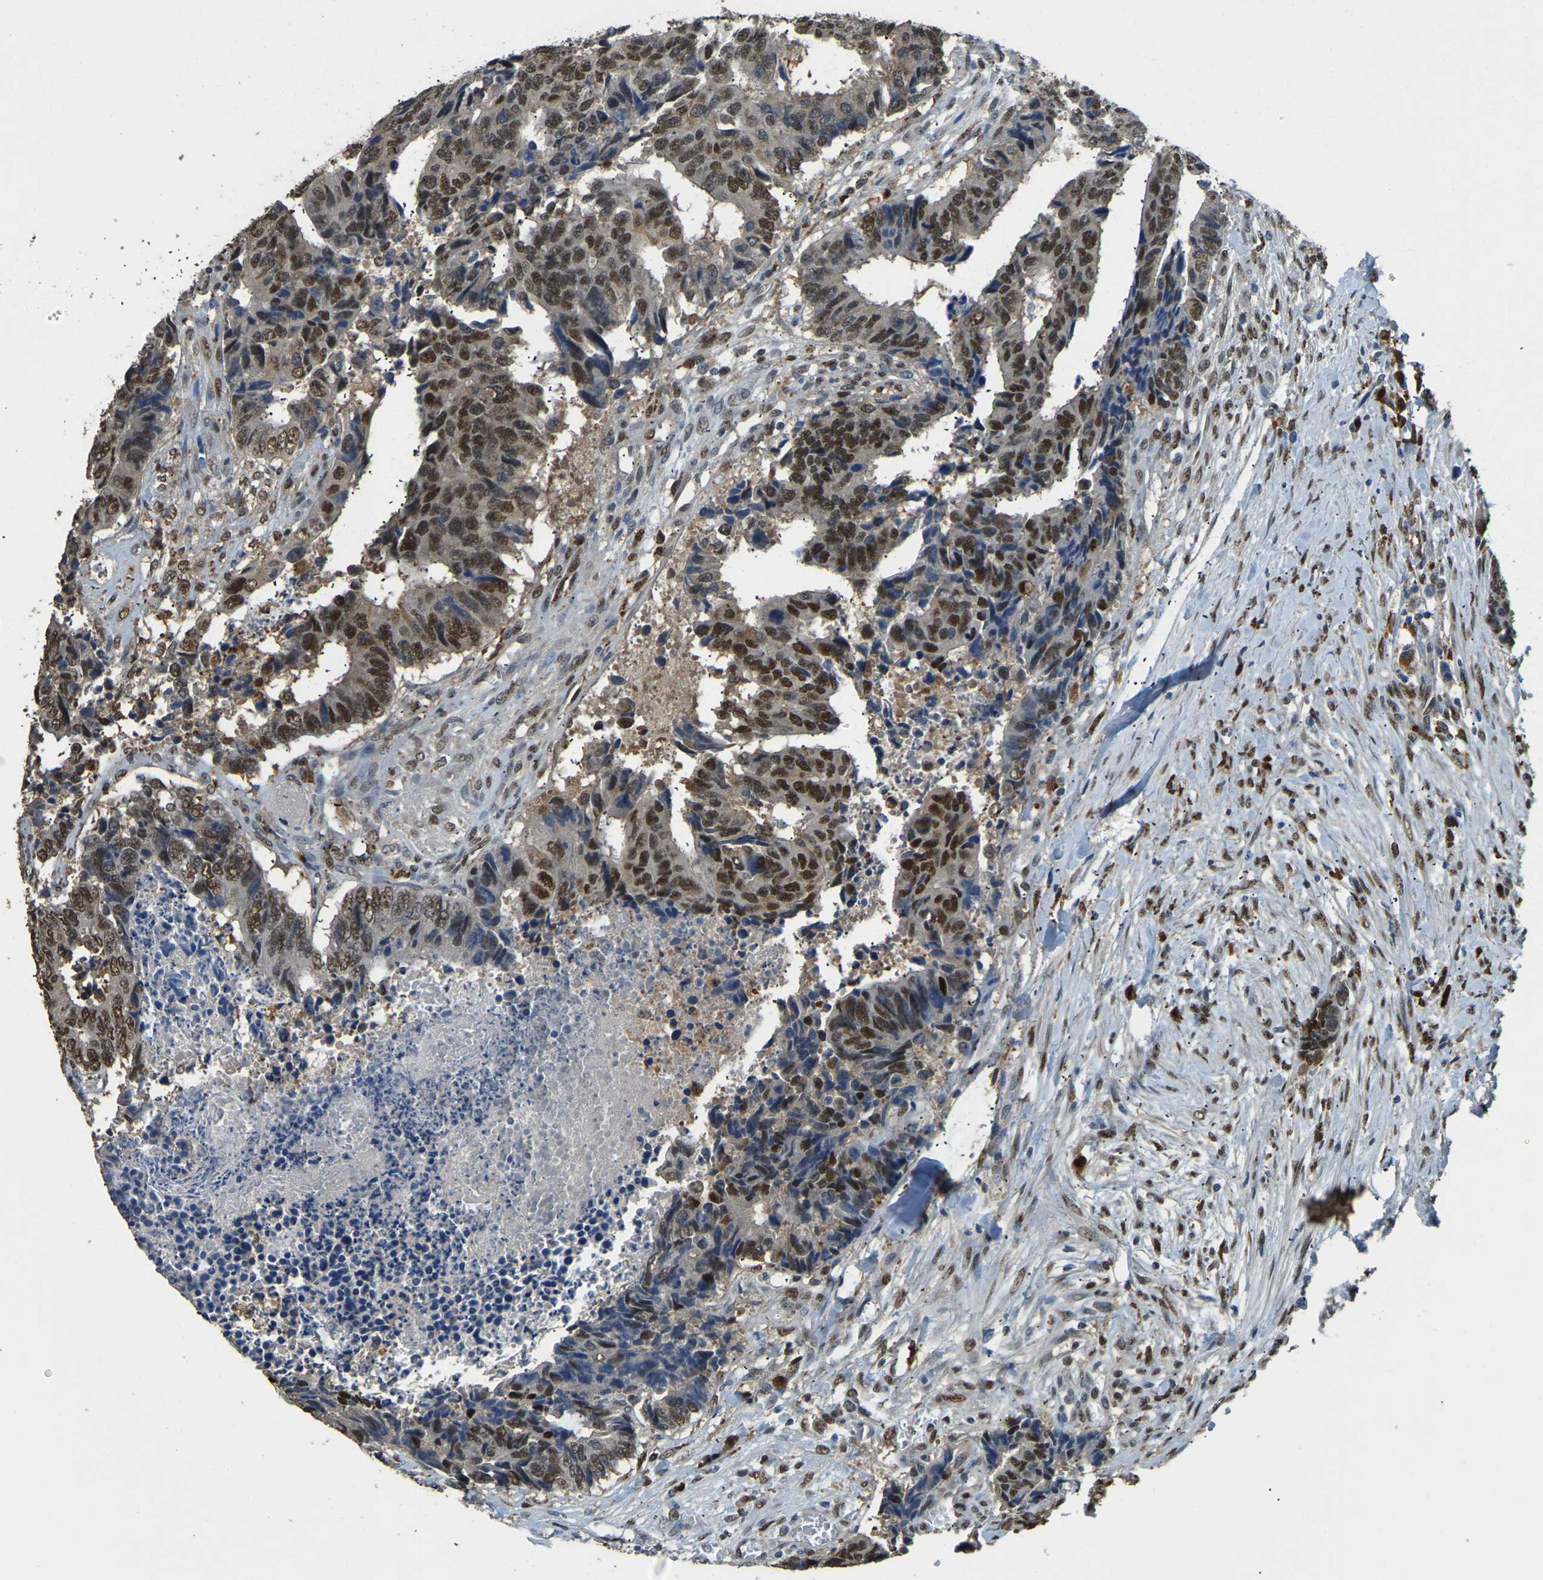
{"staining": {"intensity": "strong", "quantity": ">75%", "location": "cytoplasmic/membranous,nuclear"}, "tissue": "colorectal cancer", "cell_type": "Tumor cells", "image_type": "cancer", "snomed": [{"axis": "morphology", "description": "Adenocarcinoma, NOS"}, {"axis": "topography", "description": "Rectum"}], "caption": "A micrograph of human colorectal cancer (adenocarcinoma) stained for a protein demonstrates strong cytoplasmic/membranous and nuclear brown staining in tumor cells.", "gene": "NANS", "patient": {"sex": "male", "age": 84}}